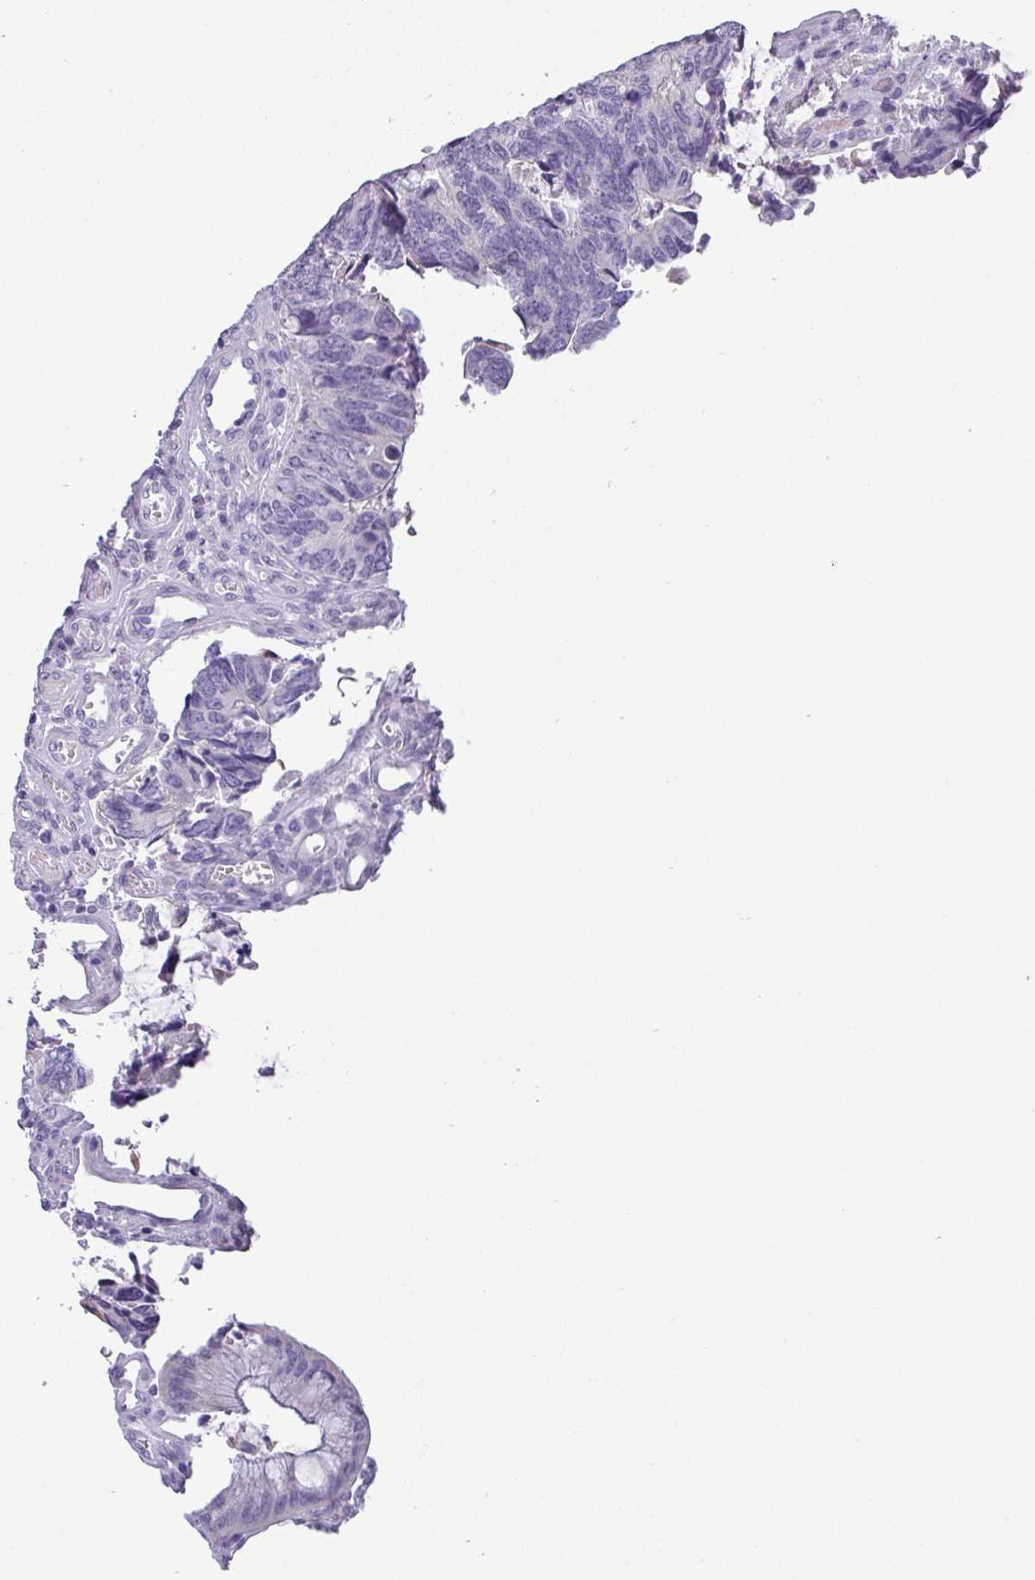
{"staining": {"intensity": "negative", "quantity": "none", "location": "none"}, "tissue": "colorectal cancer", "cell_type": "Tumor cells", "image_type": "cancer", "snomed": [{"axis": "morphology", "description": "Adenocarcinoma, NOS"}, {"axis": "topography", "description": "Colon"}], "caption": "Immunohistochemistry of human colorectal adenocarcinoma shows no expression in tumor cells. (Stains: DAB IHC with hematoxylin counter stain, Microscopy: brightfield microscopy at high magnification).", "gene": "VCY1B", "patient": {"sex": "male", "age": 87}}